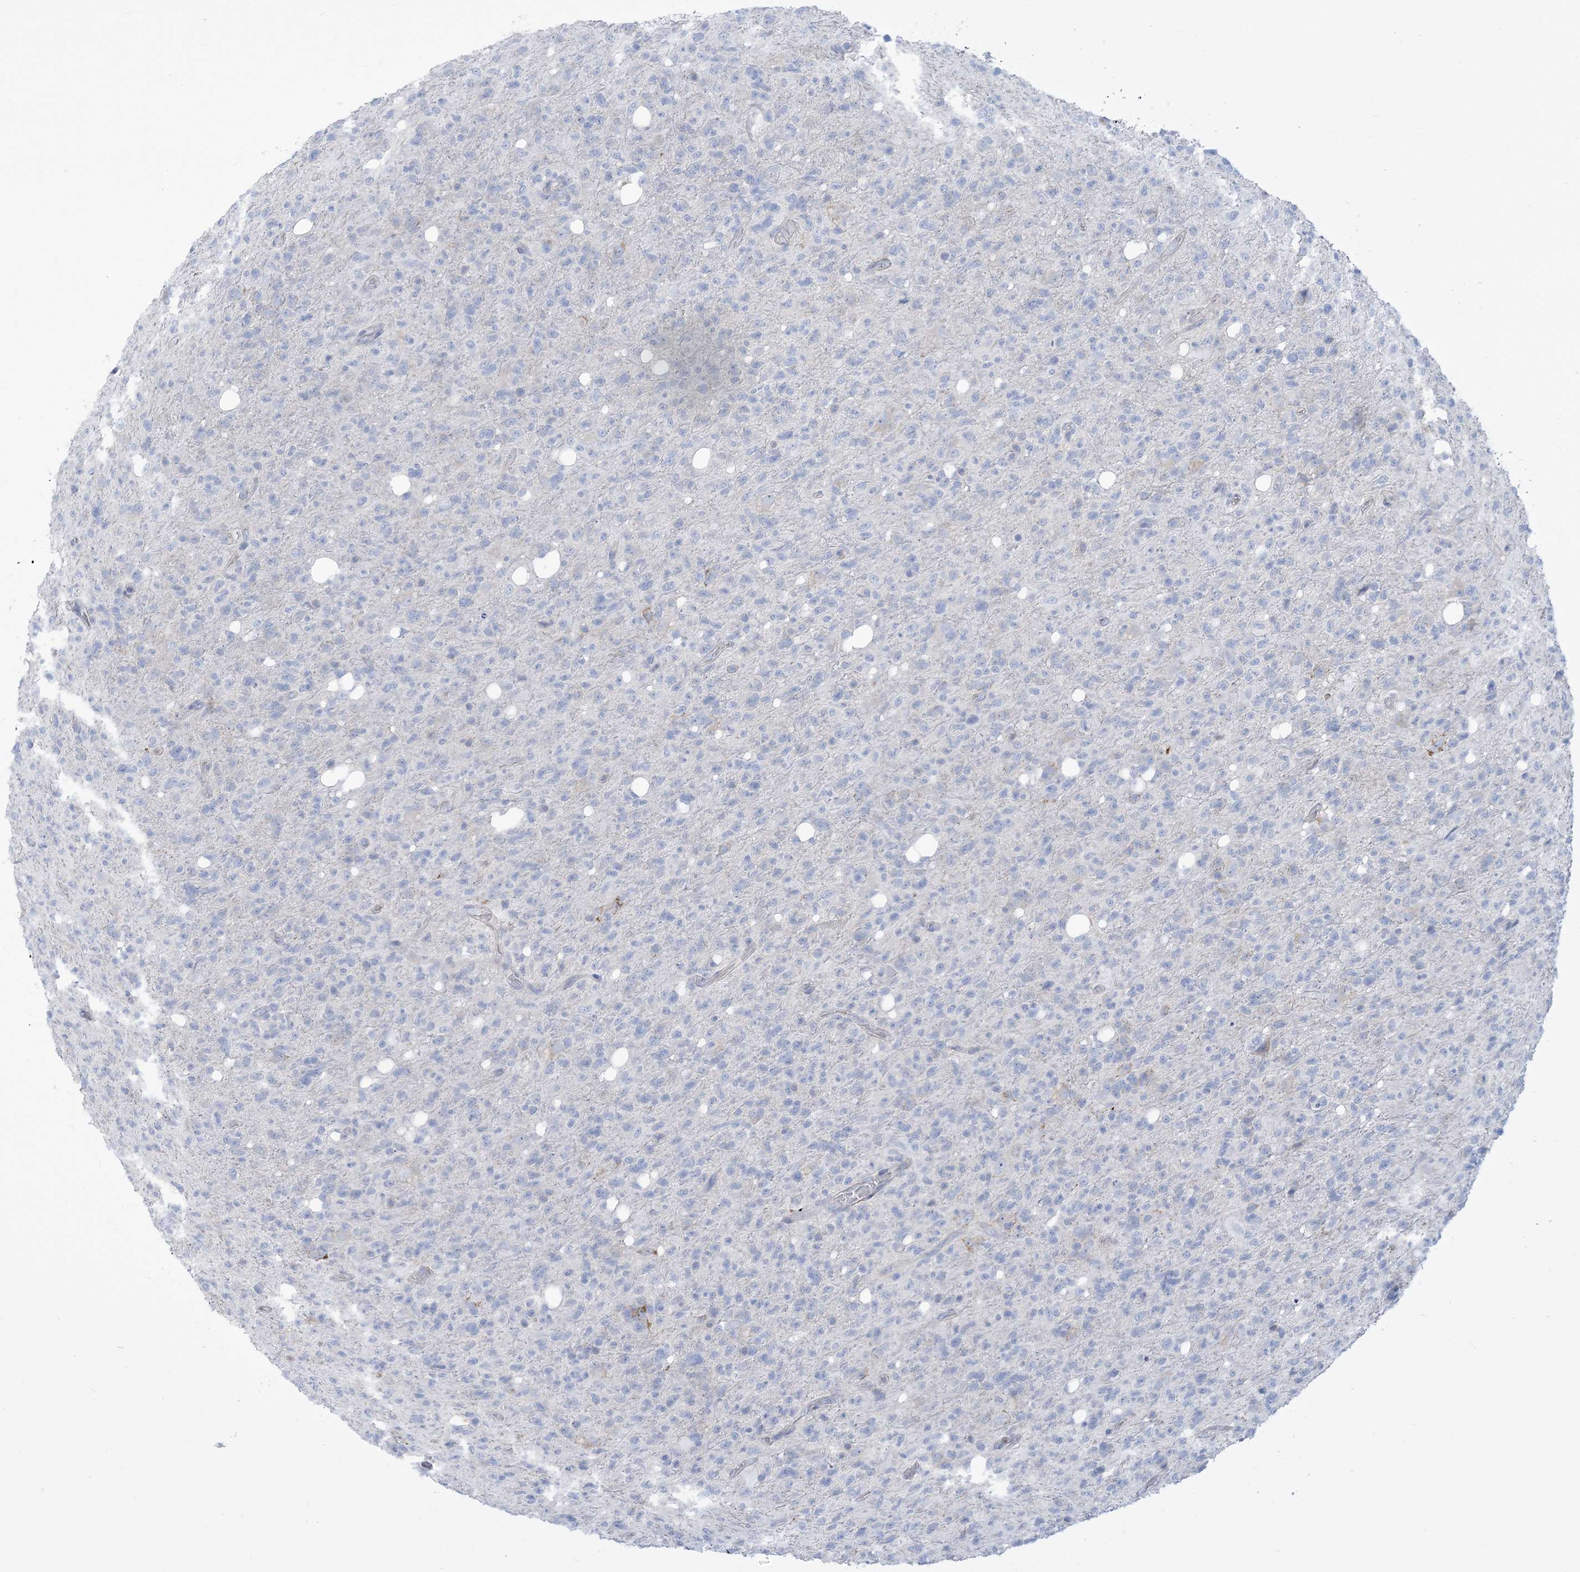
{"staining": {"intensity": "negative", "quantity": "none", "location": "none"}, "tissue": "glioma", "cell_type": "Tumor cells", "image_type": "cancer", "snomed": [{"axis": "morphology", "description": "Glioma, malignant, High grade"}, {"axis": "topography", "description": "Brain"}], "caption": "This is a image of immunohistochemistry staining of glioma, which shows no staining in tumor cells.", "gene": "MTHFD2L", "patient": {"sex": "female", "age": 57}}